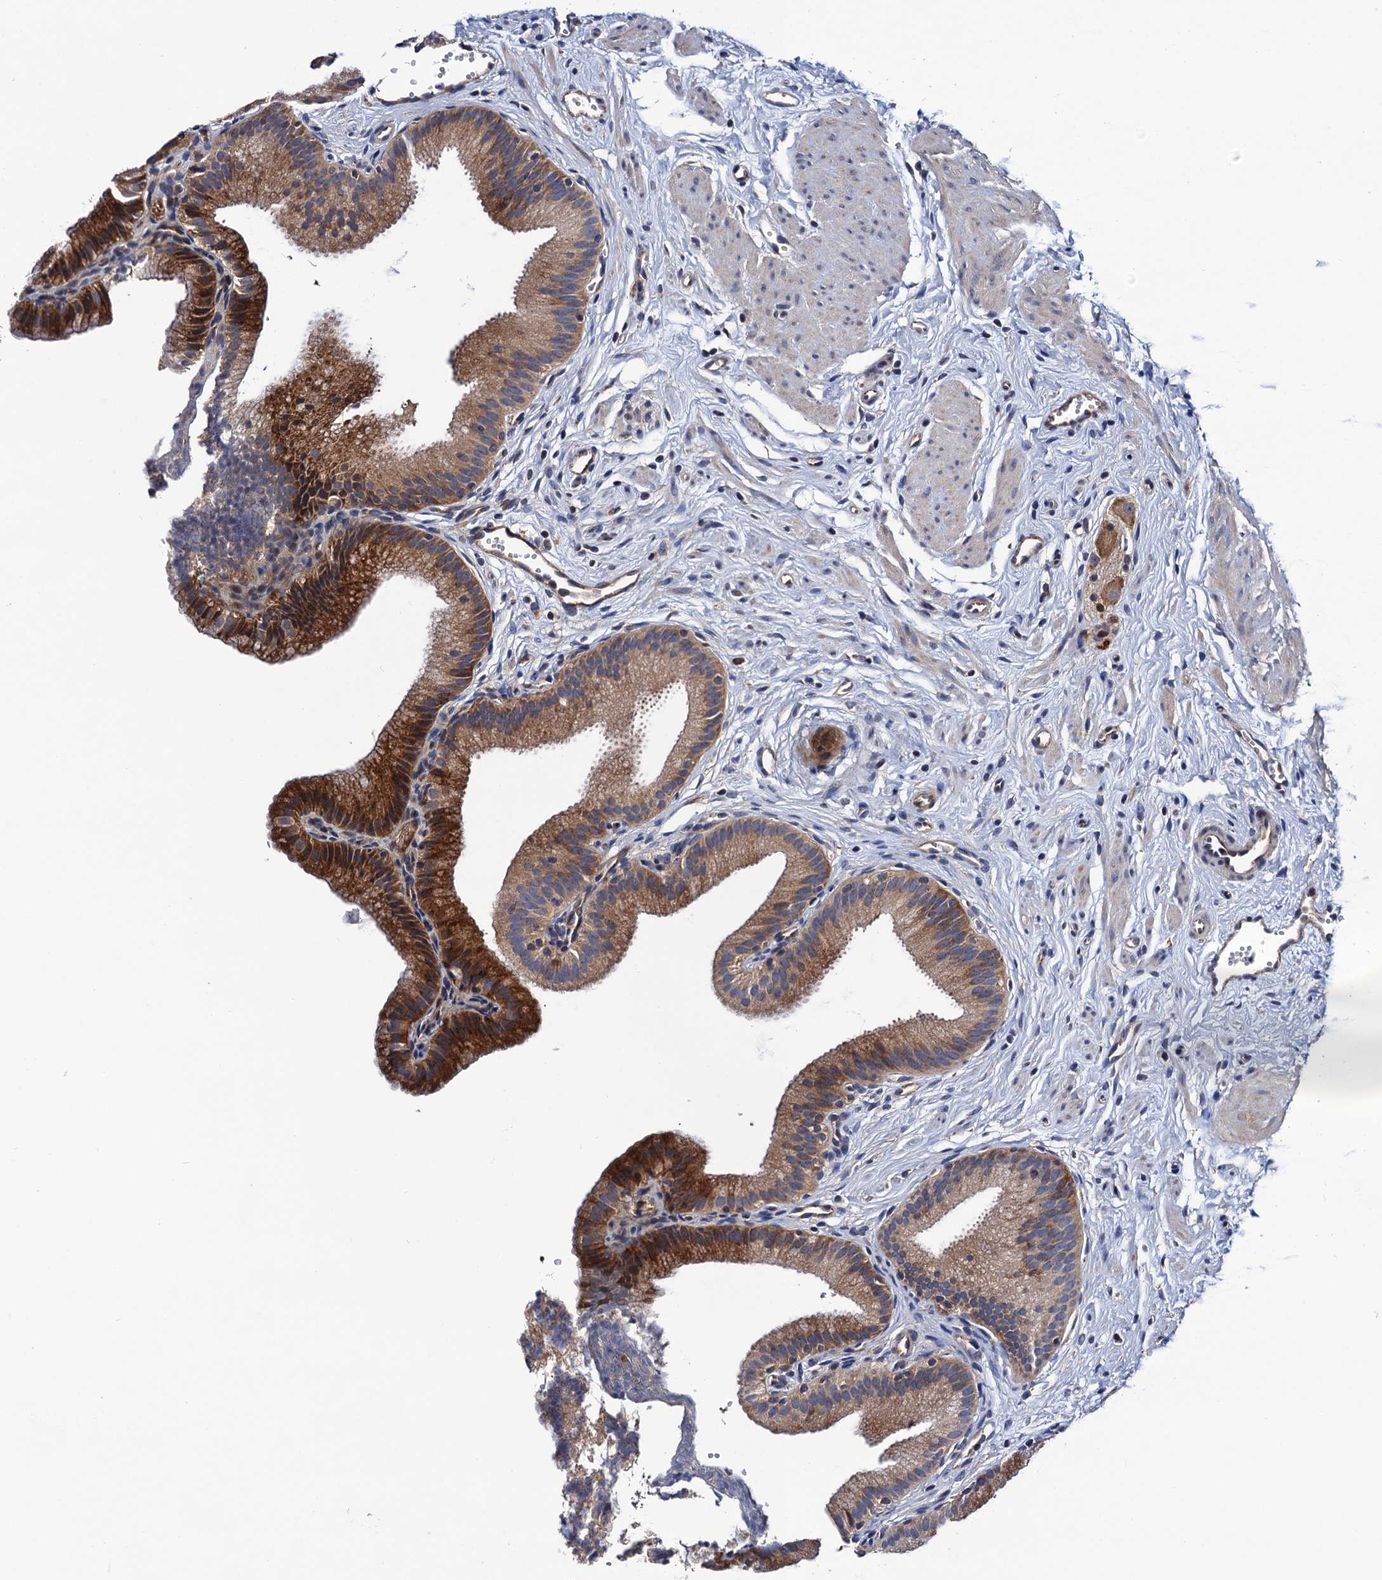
{"staining": {"intensity": "strong", "quantity": "25%-75%", "location": "cytoplasmic/membranous"}, "tissue": "gallbladder", "cell_type": "Glandular cells", "image_type": "normal", "snomed": [{"axis": "morphology", "description": "Normal tissue, NOS"}, {"axis": "topography", "description": "Gallbladder"}, {"axis": "topography", "description": "Peripheral nerve tissue"}], "caption": "A high-resolution micrograph shows IHC staining of normal gallbladder, which shows strong cytoplasmic/membranous positivity in approximately 25%-75% of glandular cells.", "gene": "TRMT112", "patient": {"sex": "male", "age": 38}}